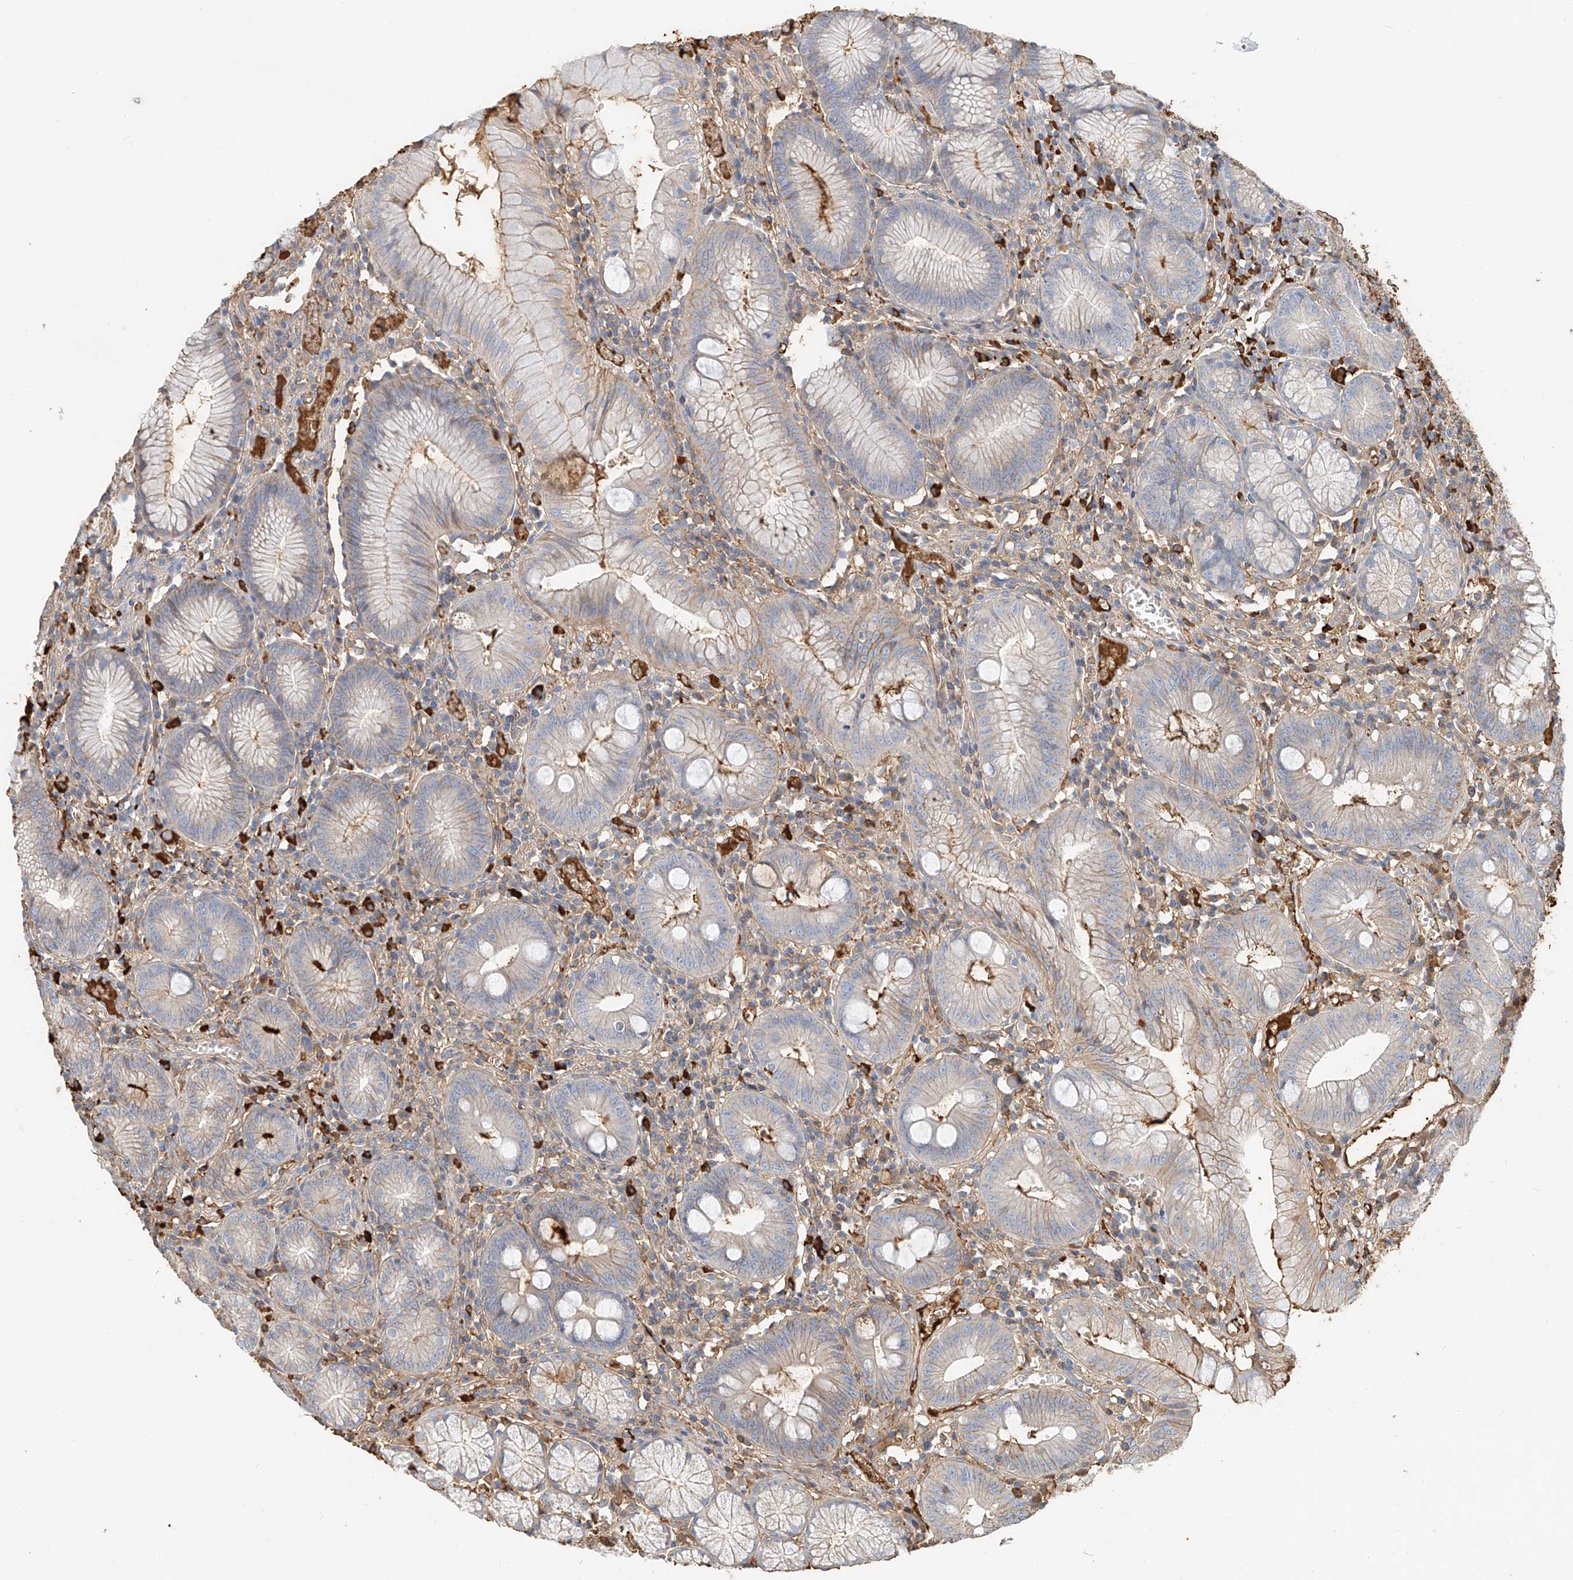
{"staining": {"intensity": "weak", "quantity": "<25%", "location": "cytoplasmic/membranous"}, "tissue": "stomach", "cell_type": "Glandular cells", "image_type": "normal", "snomed": [{"axis": "morphology", "description": "Normal tissue, NOS"}, {"axis": "topography", "description": "Stomach"}], "caption": "A micrograph of human stomach is negative for staining in glandular cells. (DAB (3,3'-diaminobenzidine) immunohistochemistry with hematoxylin counter stain).", "gene": "ZFP30", "patient": {"sex": "male", "age": 55}}